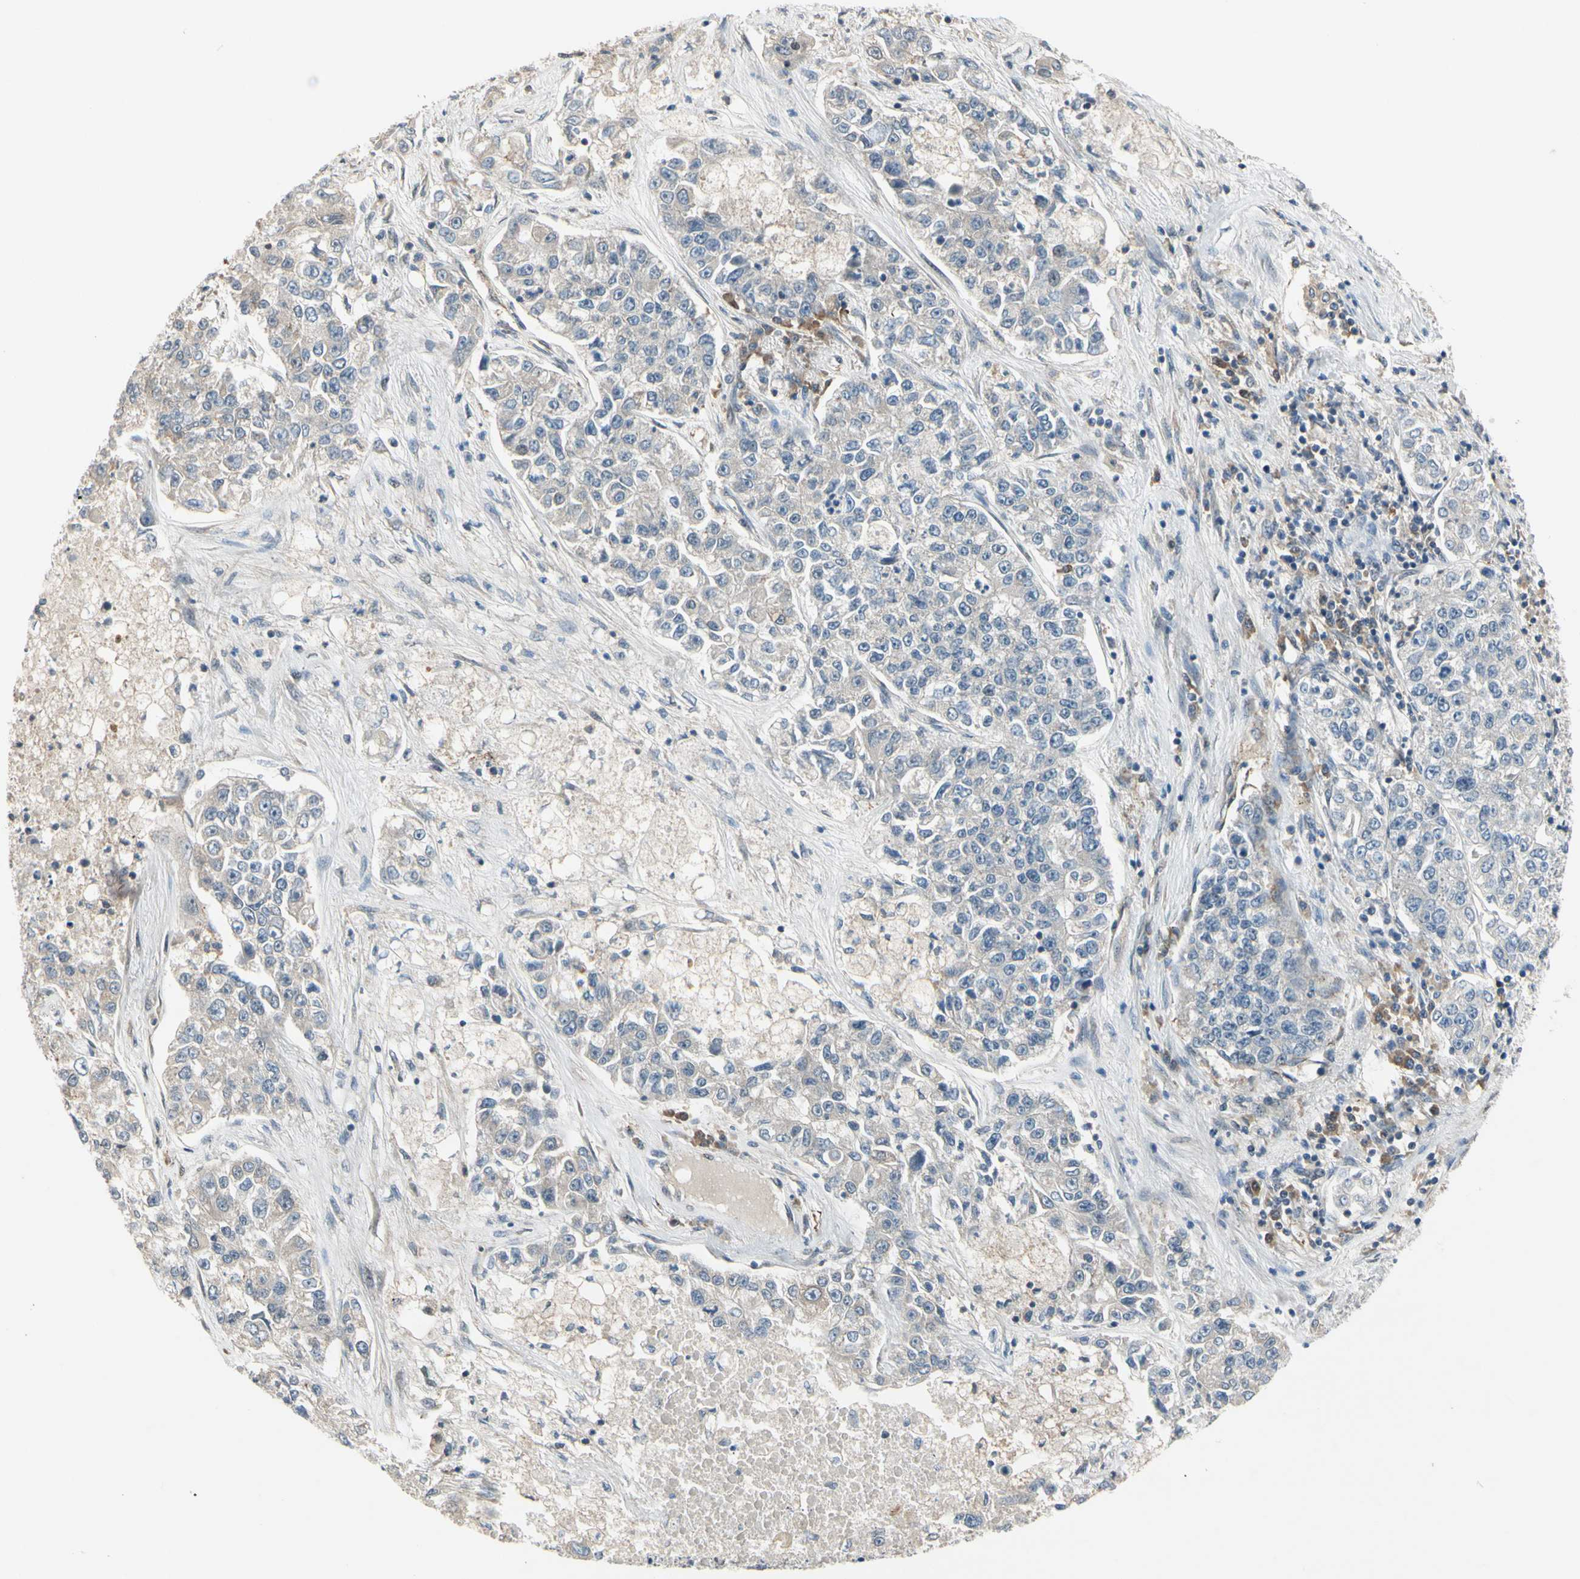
{"staining": {"intensity": "negative", "quantity": "none", "location": "none"}, "tissue": "lung cancer", "cell_type": "Tumor cells", "image_type": "cancer", "snomed": [{"axis": "morphology", "description": "Adenocarcinoma, NOS"}, {"axis": "topography", "description": "Lung"}], "caption": "Immunohistochemical staining of human adenocarcinoma (lung) shows no significant staining in tumor cells.", "gene": "RASGRF1", "patient": {"sex": "male", "age": 49}}